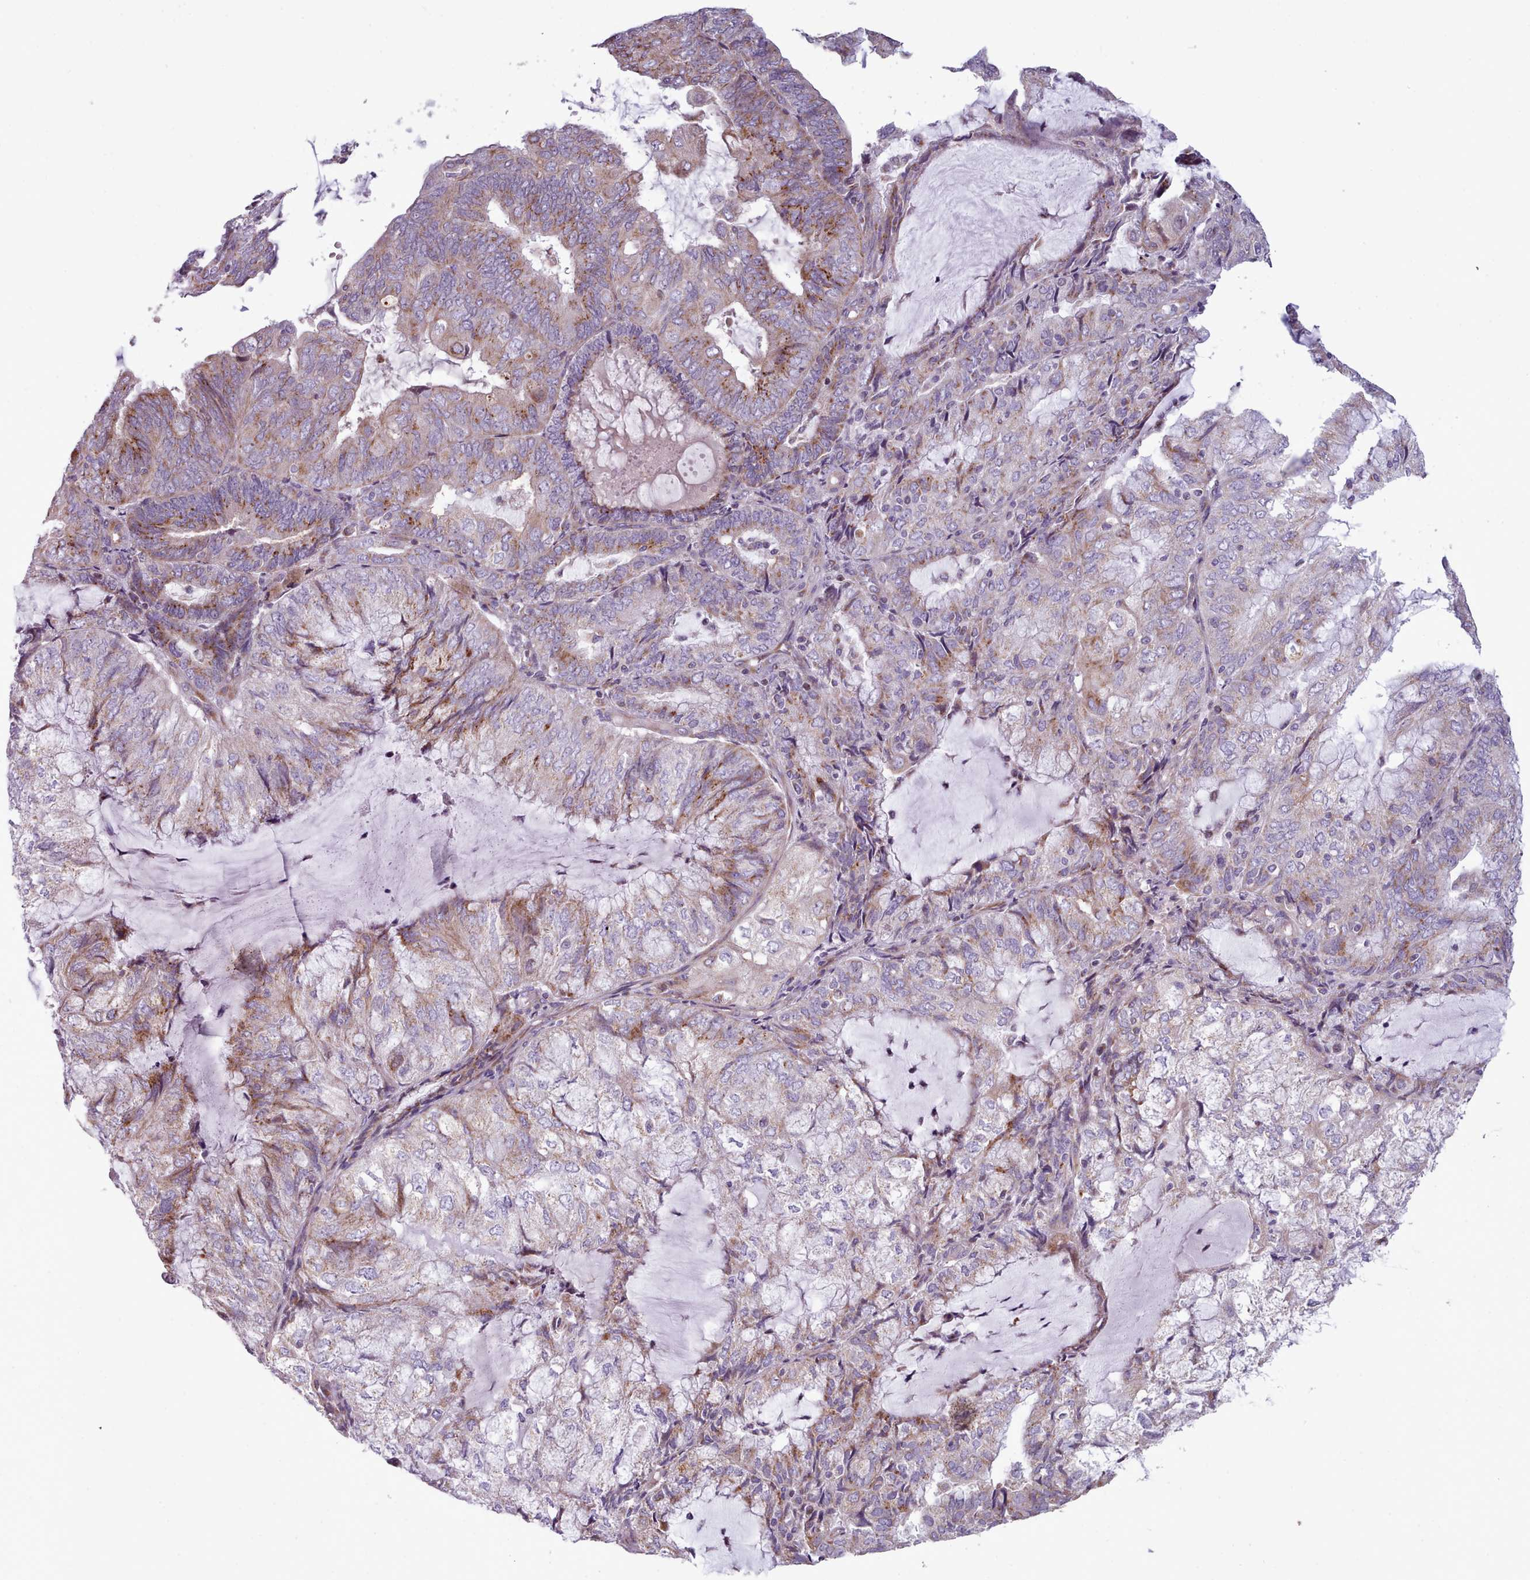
{"staining": {"intensity": "moderate", "quantity": "25%-75%", "location": "cytoplasmic/membranous"}, "tissue": "endometrial cancer", "cell_type": "Tumor cells", "image_type": "cancer", "snomed": [{"axis": "morphology", "description": "Adenocarcinoma, NOS"}, {"axis": "topography", "description": "Endometrium"}], "caption": "A brown stain shows moderate cytoplasmic/membranous positivity of a protein in human endometrial cancer tumor cells.", "gene": "SLC52A3", "patient": {"sex": "female", "age": 81}}